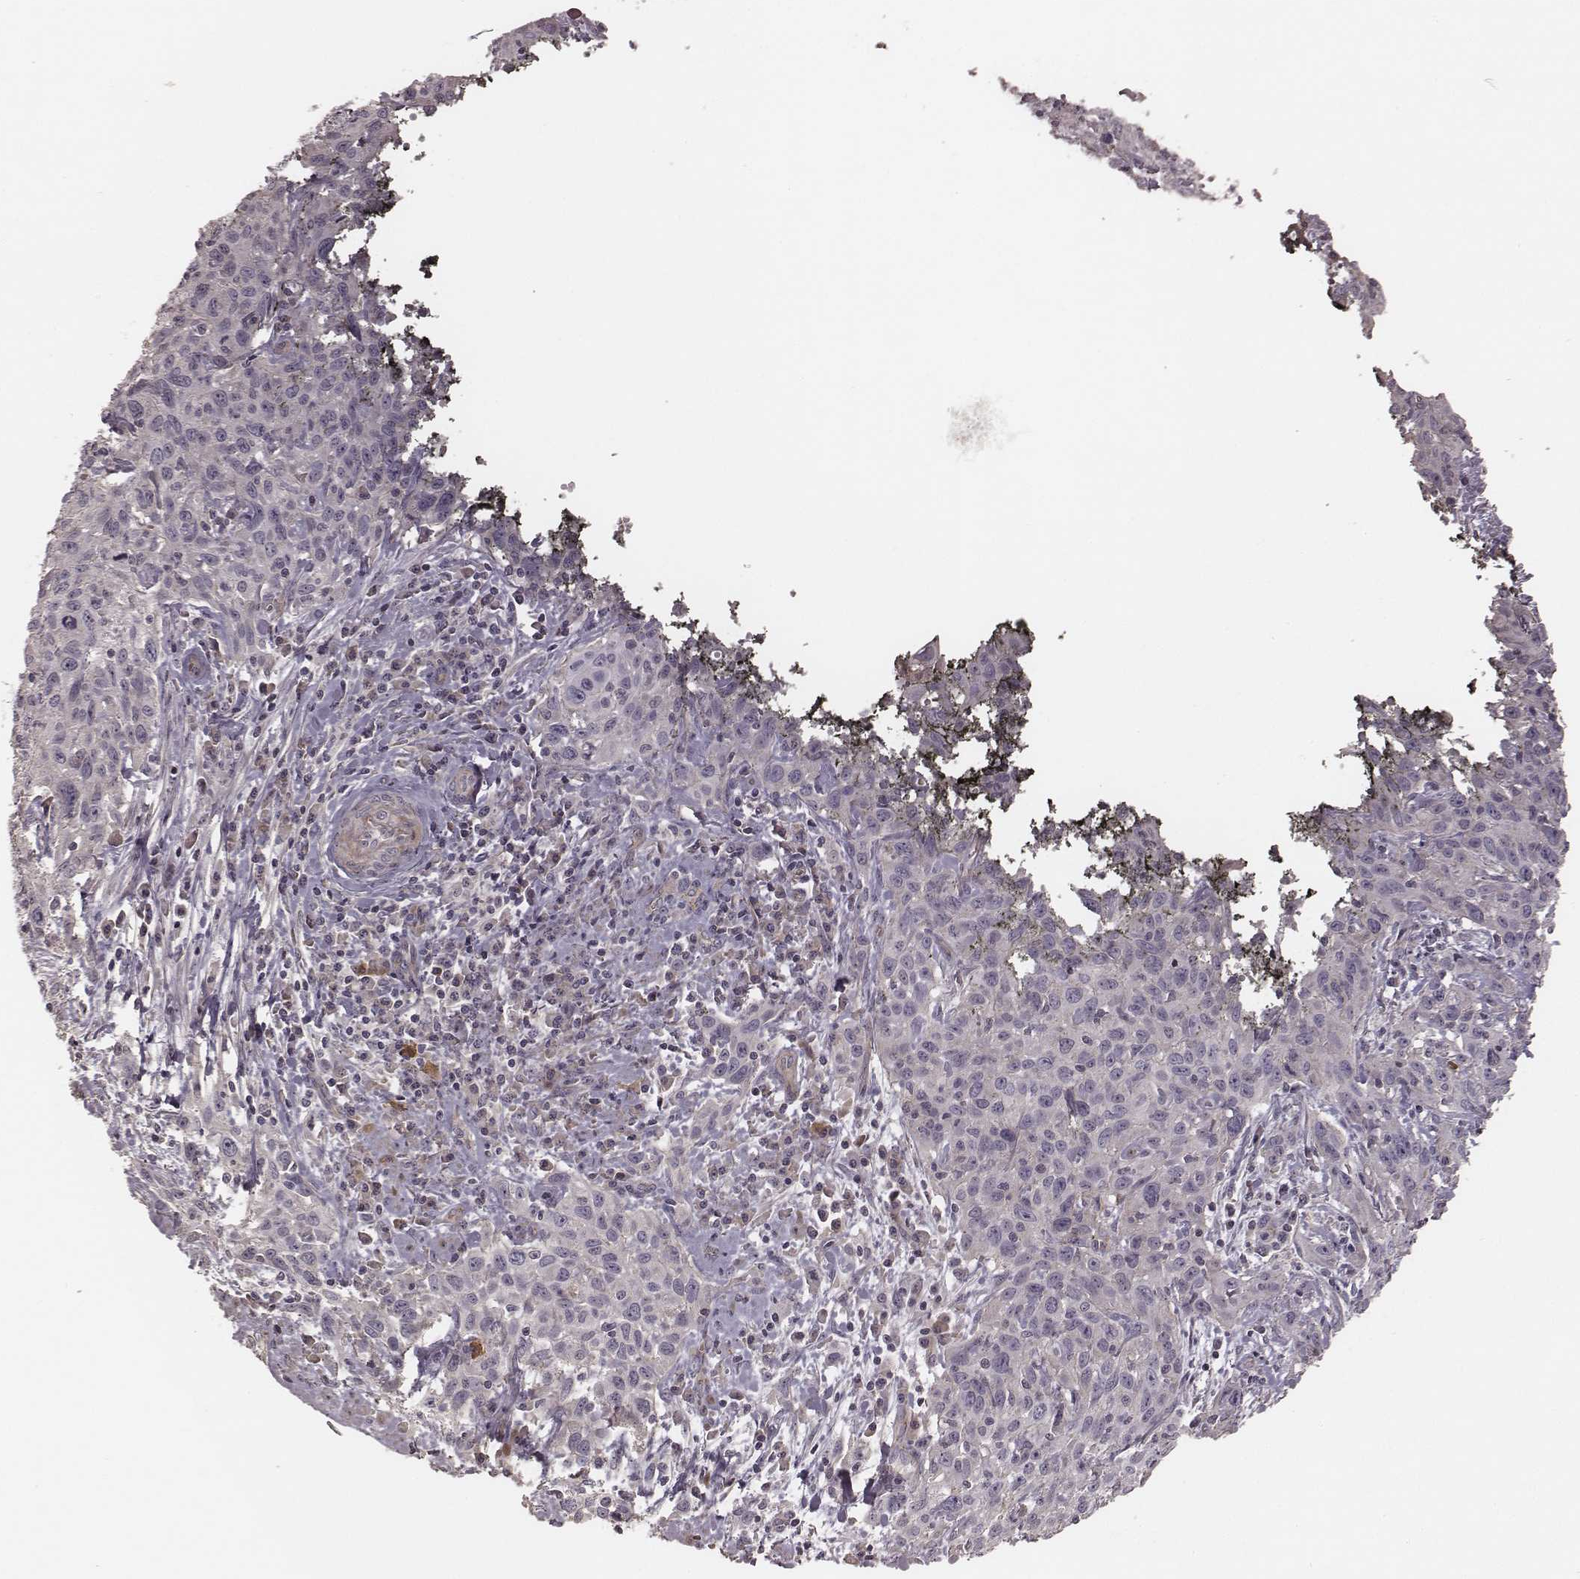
{"staining": {"intensity": "negative", "quantity": "none", "location": "none"}, "tissue": "cervical cancer", "cell_type": "Tumor cells", "image_type": "cancer", "snomed": [{"axis": "morphology", "description": "Squamous cell carcinoma, NOS"}, {"axis": "topography", "description": "Cervix"}], "caption": "This is an IHC histopathology image of squamous cell carcinoma (cervical). There is no staining in tumor cells.", "gene": "OTOGL", "patient": {"sex": "female", "age": 38}}